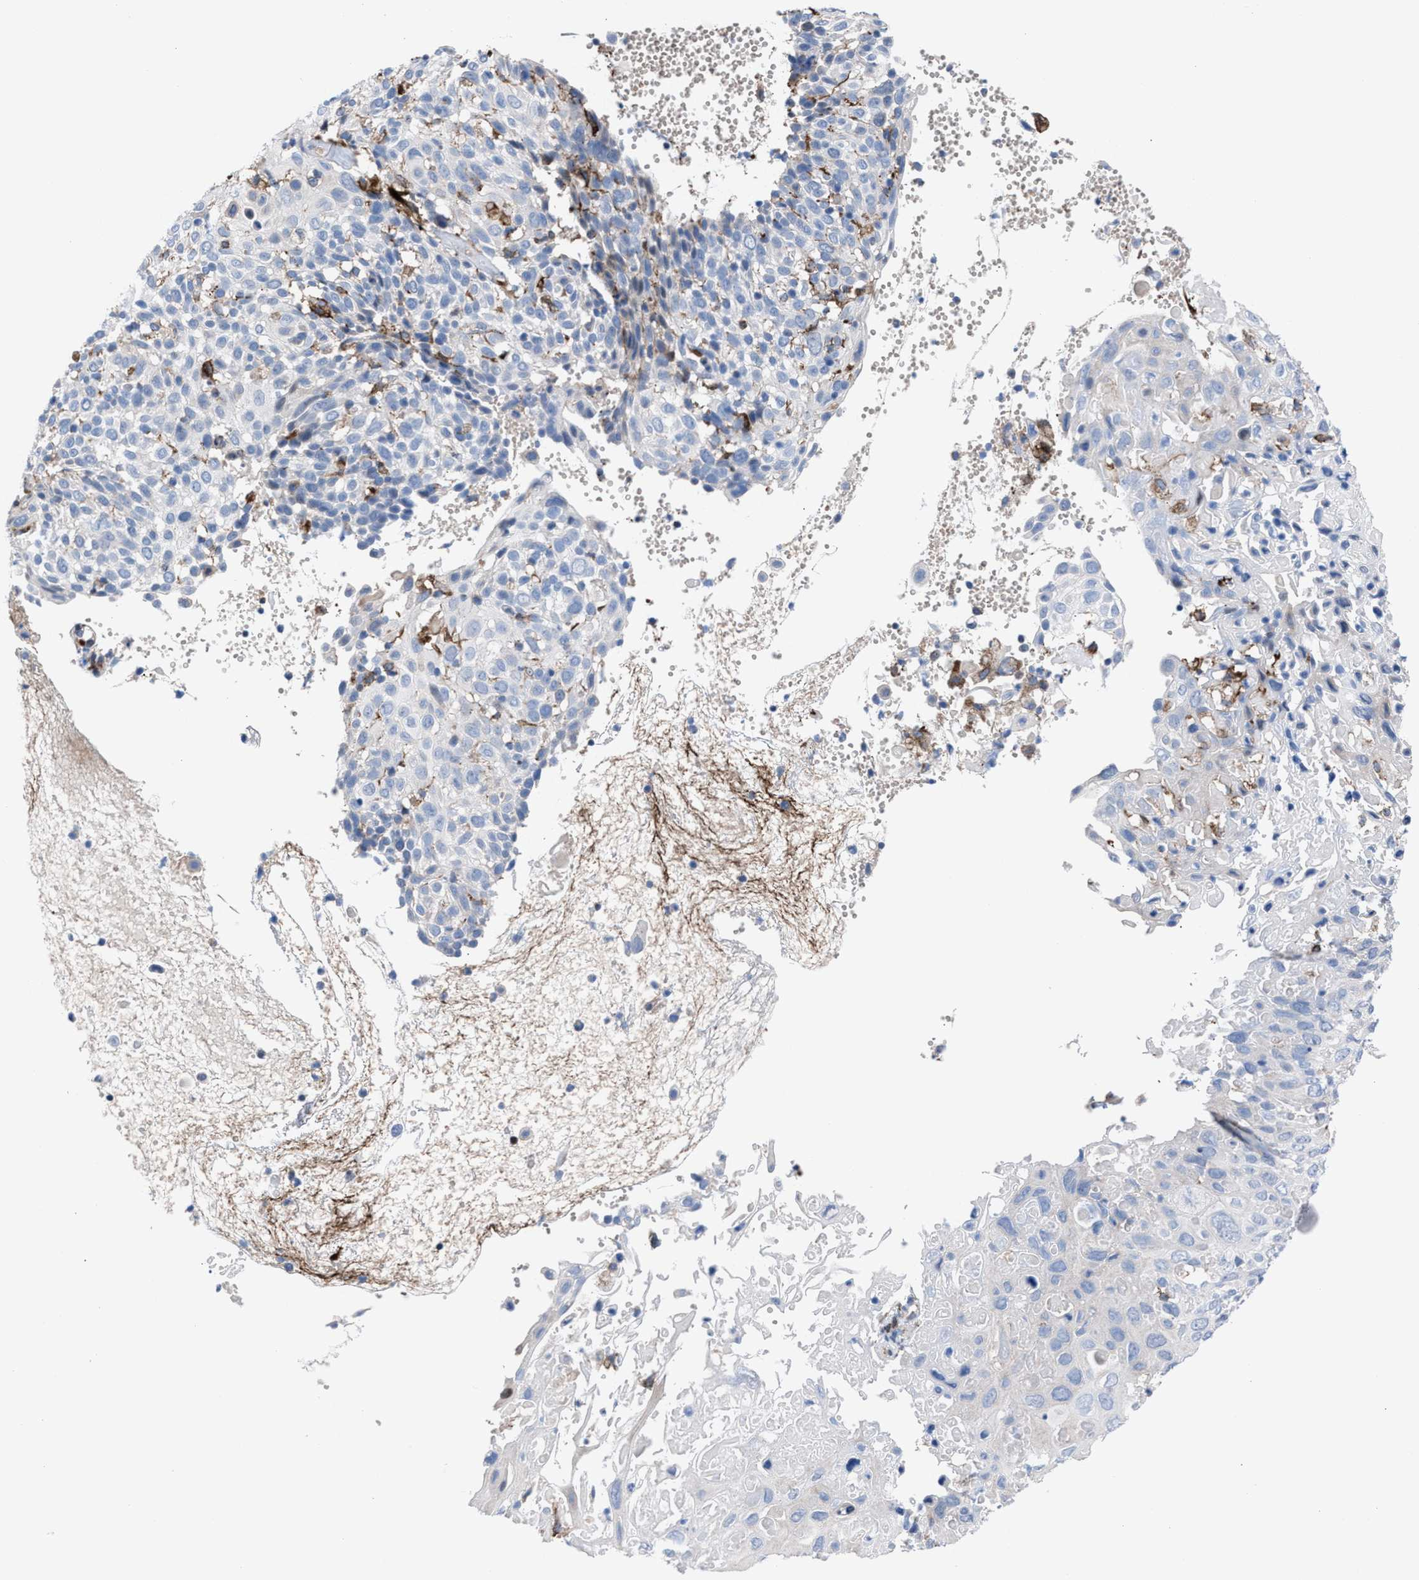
{"staining": {"intensity": "negative", "quantity": "none", "location": "none"}, "tissue": "cervical cancer", "cell_type": "Tumor cells", "image_type": "cancer", "snomed": [{"axis": "morphology", "description": "Squamous cell carcinoma, NOS"}, {"axis": "topography", "description": "Cervix"}], "caption": "Cervical squamous cell carcinoma was stained to show a protein in brown. There is no significant staining in tumor cells.", "gene": "SLC47A1", "patient": {"sex": "female", "age": 74}}